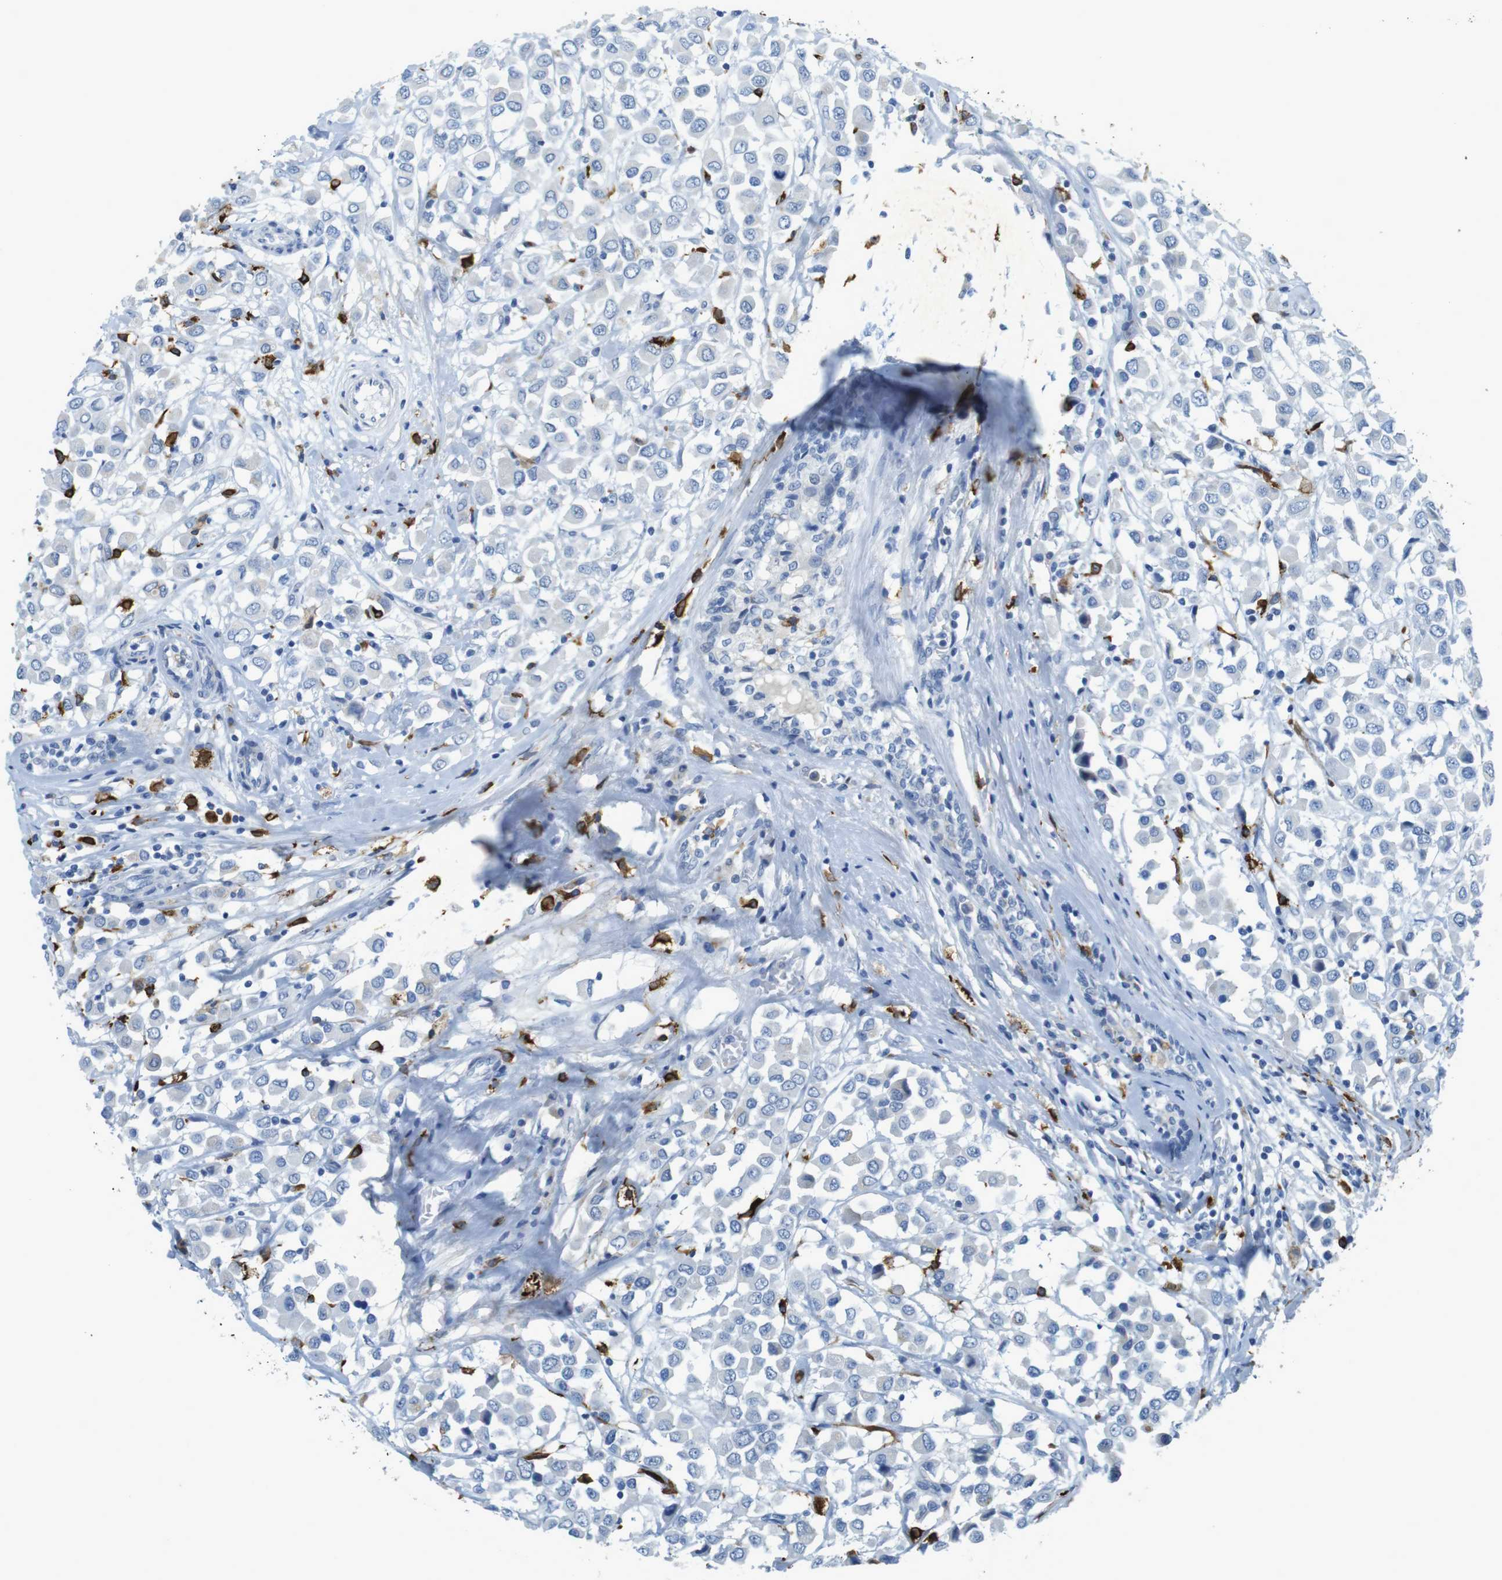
{"staining": {"intensity": "negative", "quantity": "none", "location": "none"}, "tissue": "breast cancer", "cell_type": "Tumor cells", "image_type": "cancer", "snomed": [{"axis": "morphology", "description": "Duct carcinoma"}, {"axis": "topography", "description": "Breast"}], "caption": "This is a image of immunohistochemistry staining of breast cancer (invasive ductal carcinoma), which shows no staining in tumor cells.", "gene": "CD320", "patient": {"sex": "female", "age": 61}}